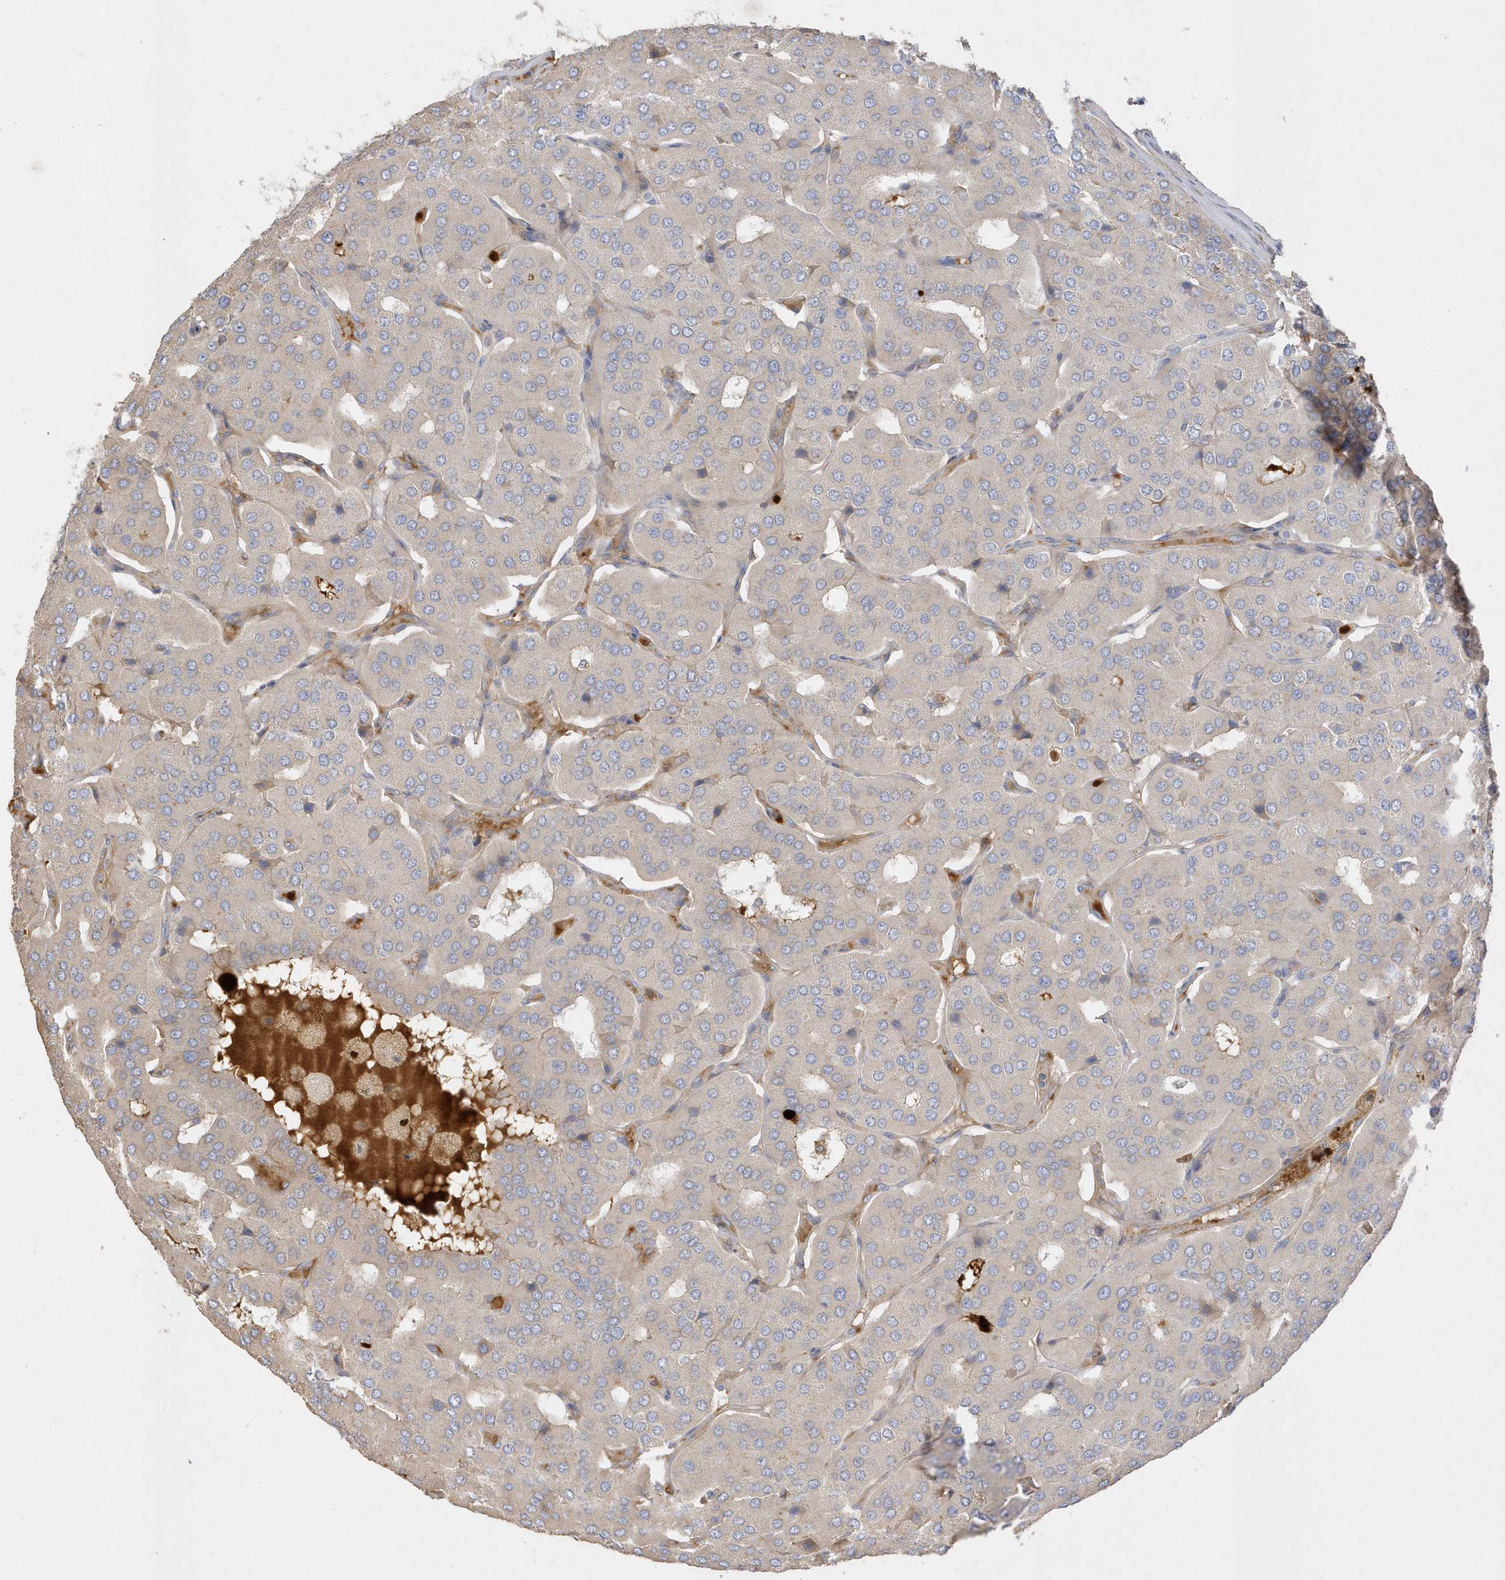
{"staining": {"intensity": "negative", "quantity": "none", "location": "none"}, "tissue": "parathyroid gland", "cell_type": "Glandular cells", "image_type": "normal", "snomed": [{"axis": "morphology", "description": "Normal tissue, NOS"}, {"axis": "morphology", "description": "Adenoma, NOS"}, {"axis": "topography", "description": "Parathyroid gland"}], "caption": "This micrograph is of benign parathyroid gland stained with IHC to label a protein in brown with the nuclei are counter-stained blue. There is no positivity in glandular cells.", "gene": "DPP9", "patient": {"sex": "female", "age": 86}}